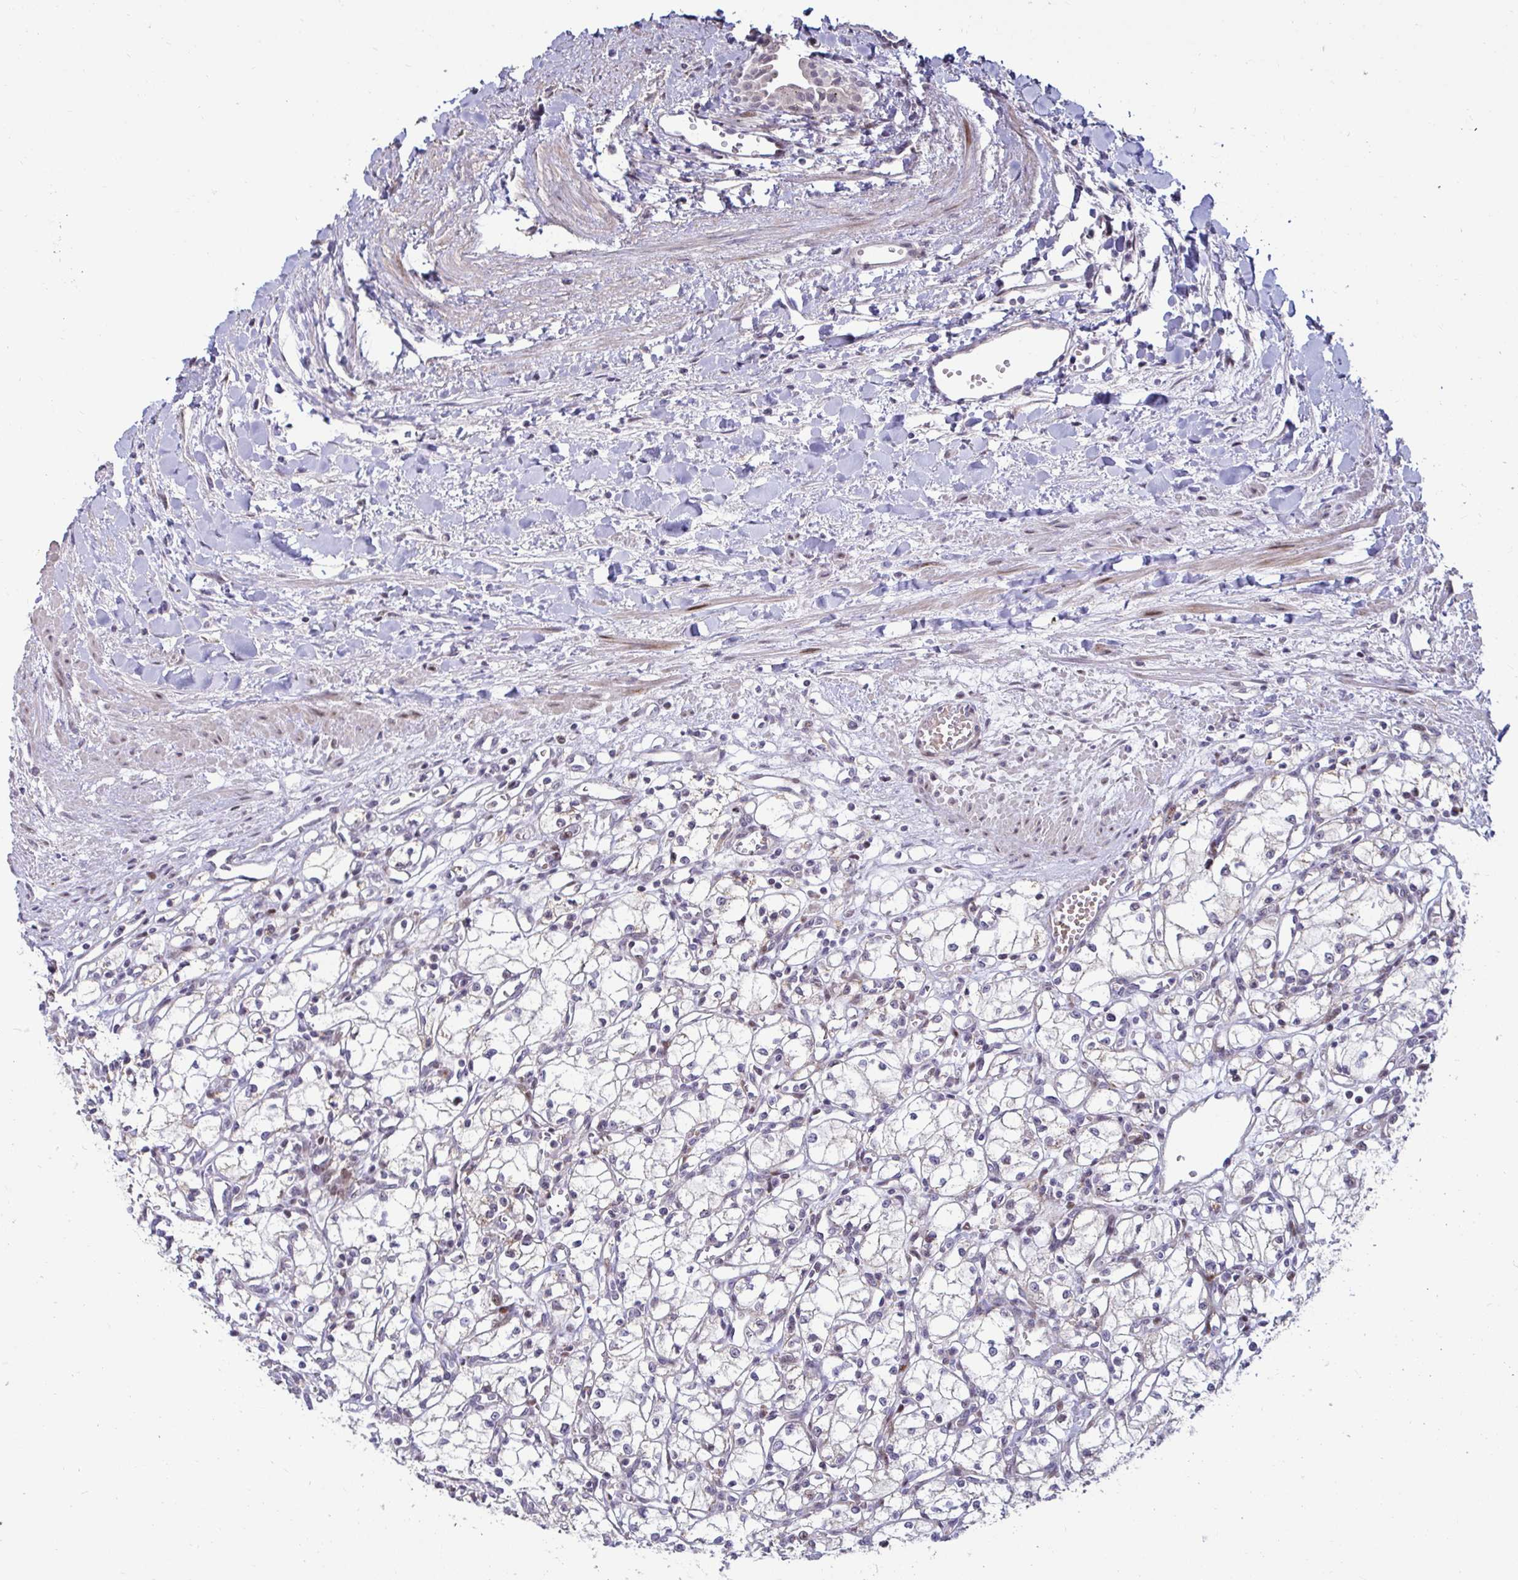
{"staining": {"intensity": "weak", "quantity": "<25%", "location": "cytoplasmic/membranous"}, "tissue": "renal cancer", "cell_type": "Tumor cells", "image_type": "cancer", "snomed": [{"axis": "morphology", "description": "Adenocarcinoma, NOS"}, {"axis": "topography", "description": "Kidney"}], "caption": "This micrograph is of renal cancer stained with IHC to label a protein in brown with the nuclei are counter-stained blue. There is no expression in tumor cells.", "gene": "DZIP1", "patient": {"sex": "male", "age": 59}}